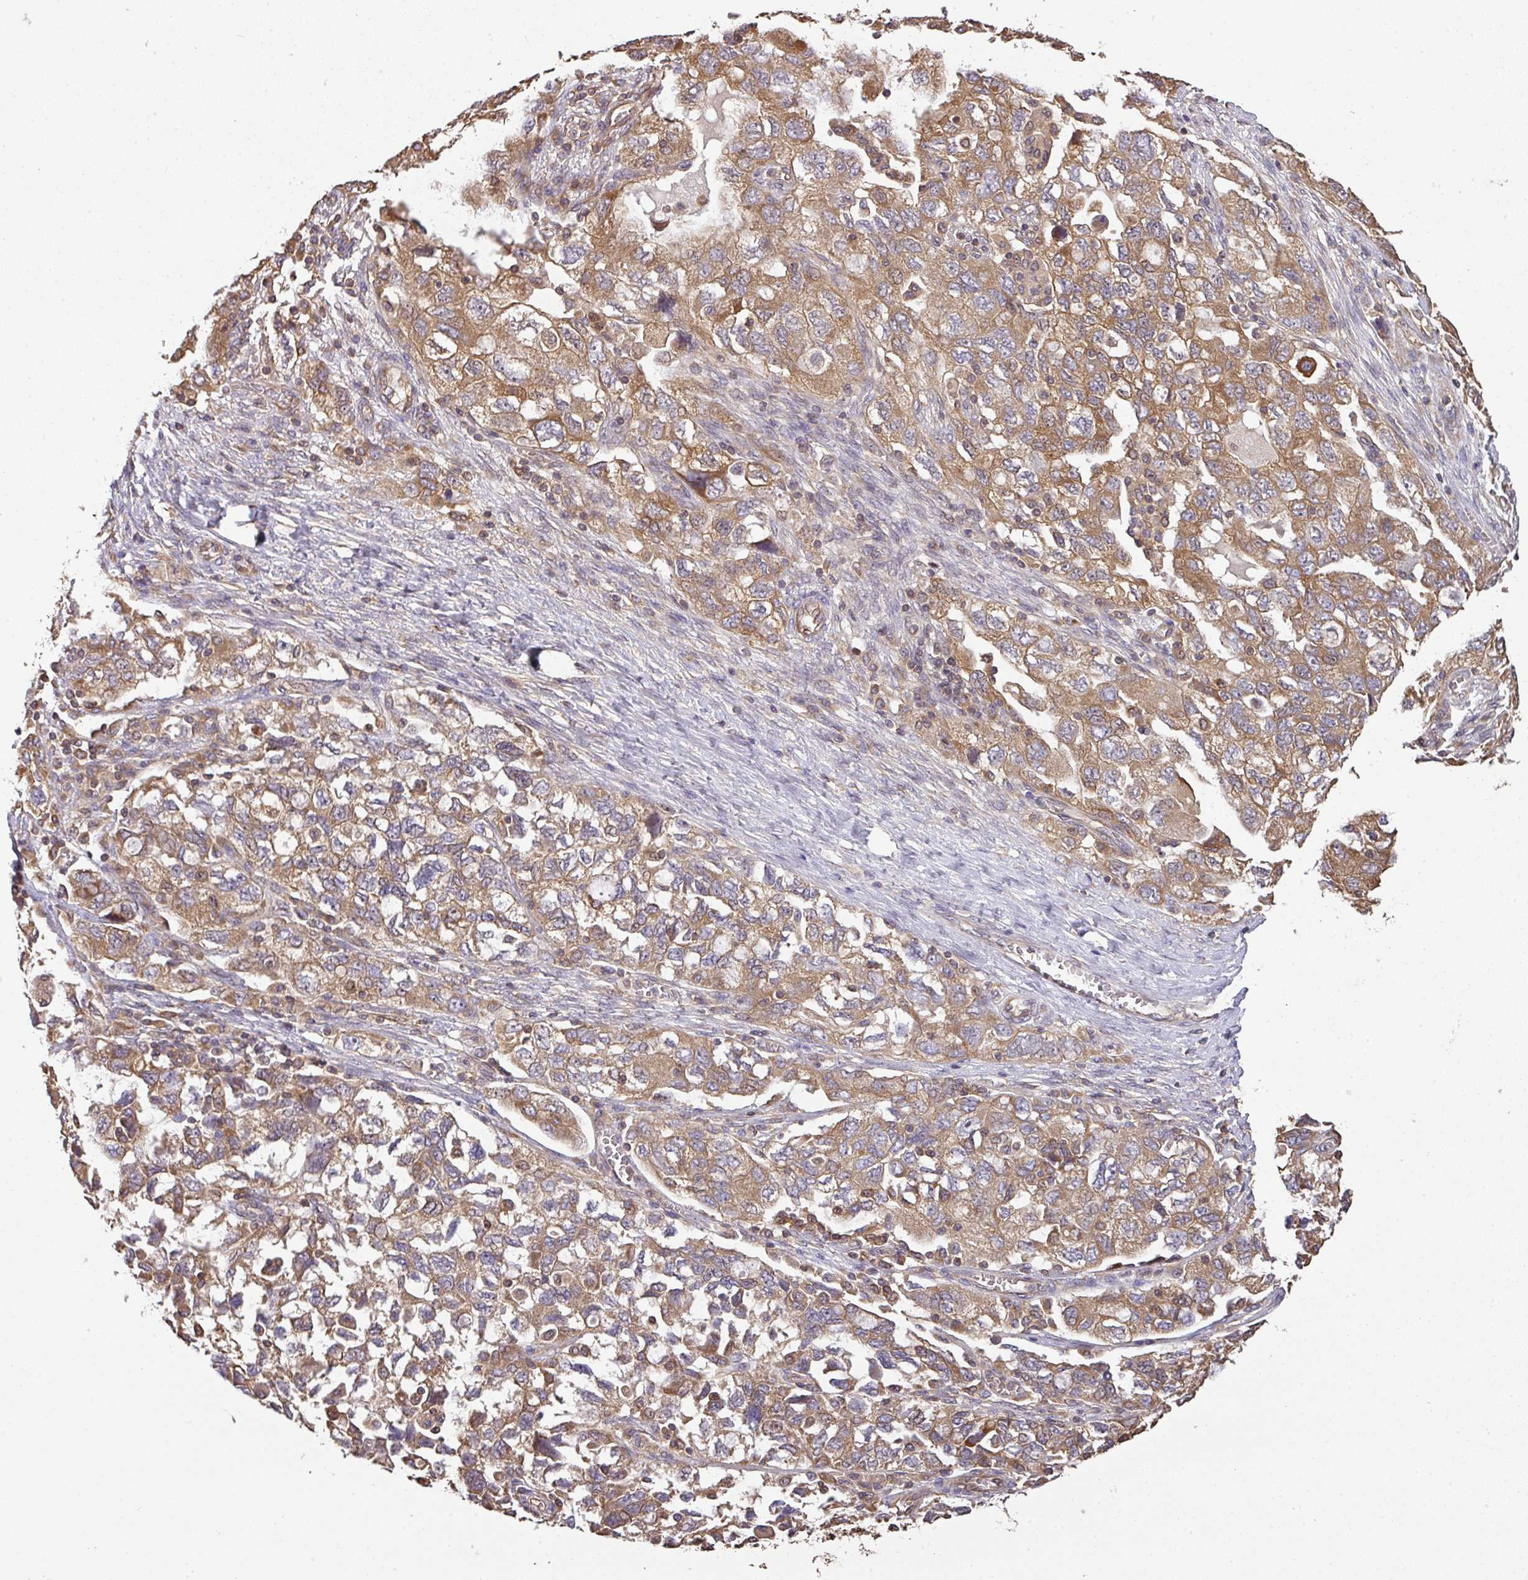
{"staining": {"intensity": "moderate", "quantity": ">75%", "location": "cytoplasmic/membranous,nuclear"}, "tissue": "ovarian cancer", "cell_type": "Tumor cells", "image_type": "cancer", "snomed": [{"axis": "morphology", "description": "Carcinoma, NOS"}, {"axis": "morphology", "description": "Cystadenocarcinoma, serous, NOS"}, {"axis": "topography", "description": "Ovary"}], "caption": "Ovarian cancer tissue exhibits moderate cytoplasmic/membranous and nuclear staining in about >75% of tumor cells", "gene": "VENTX", "patient": {"sex": "female", "age": 69}}